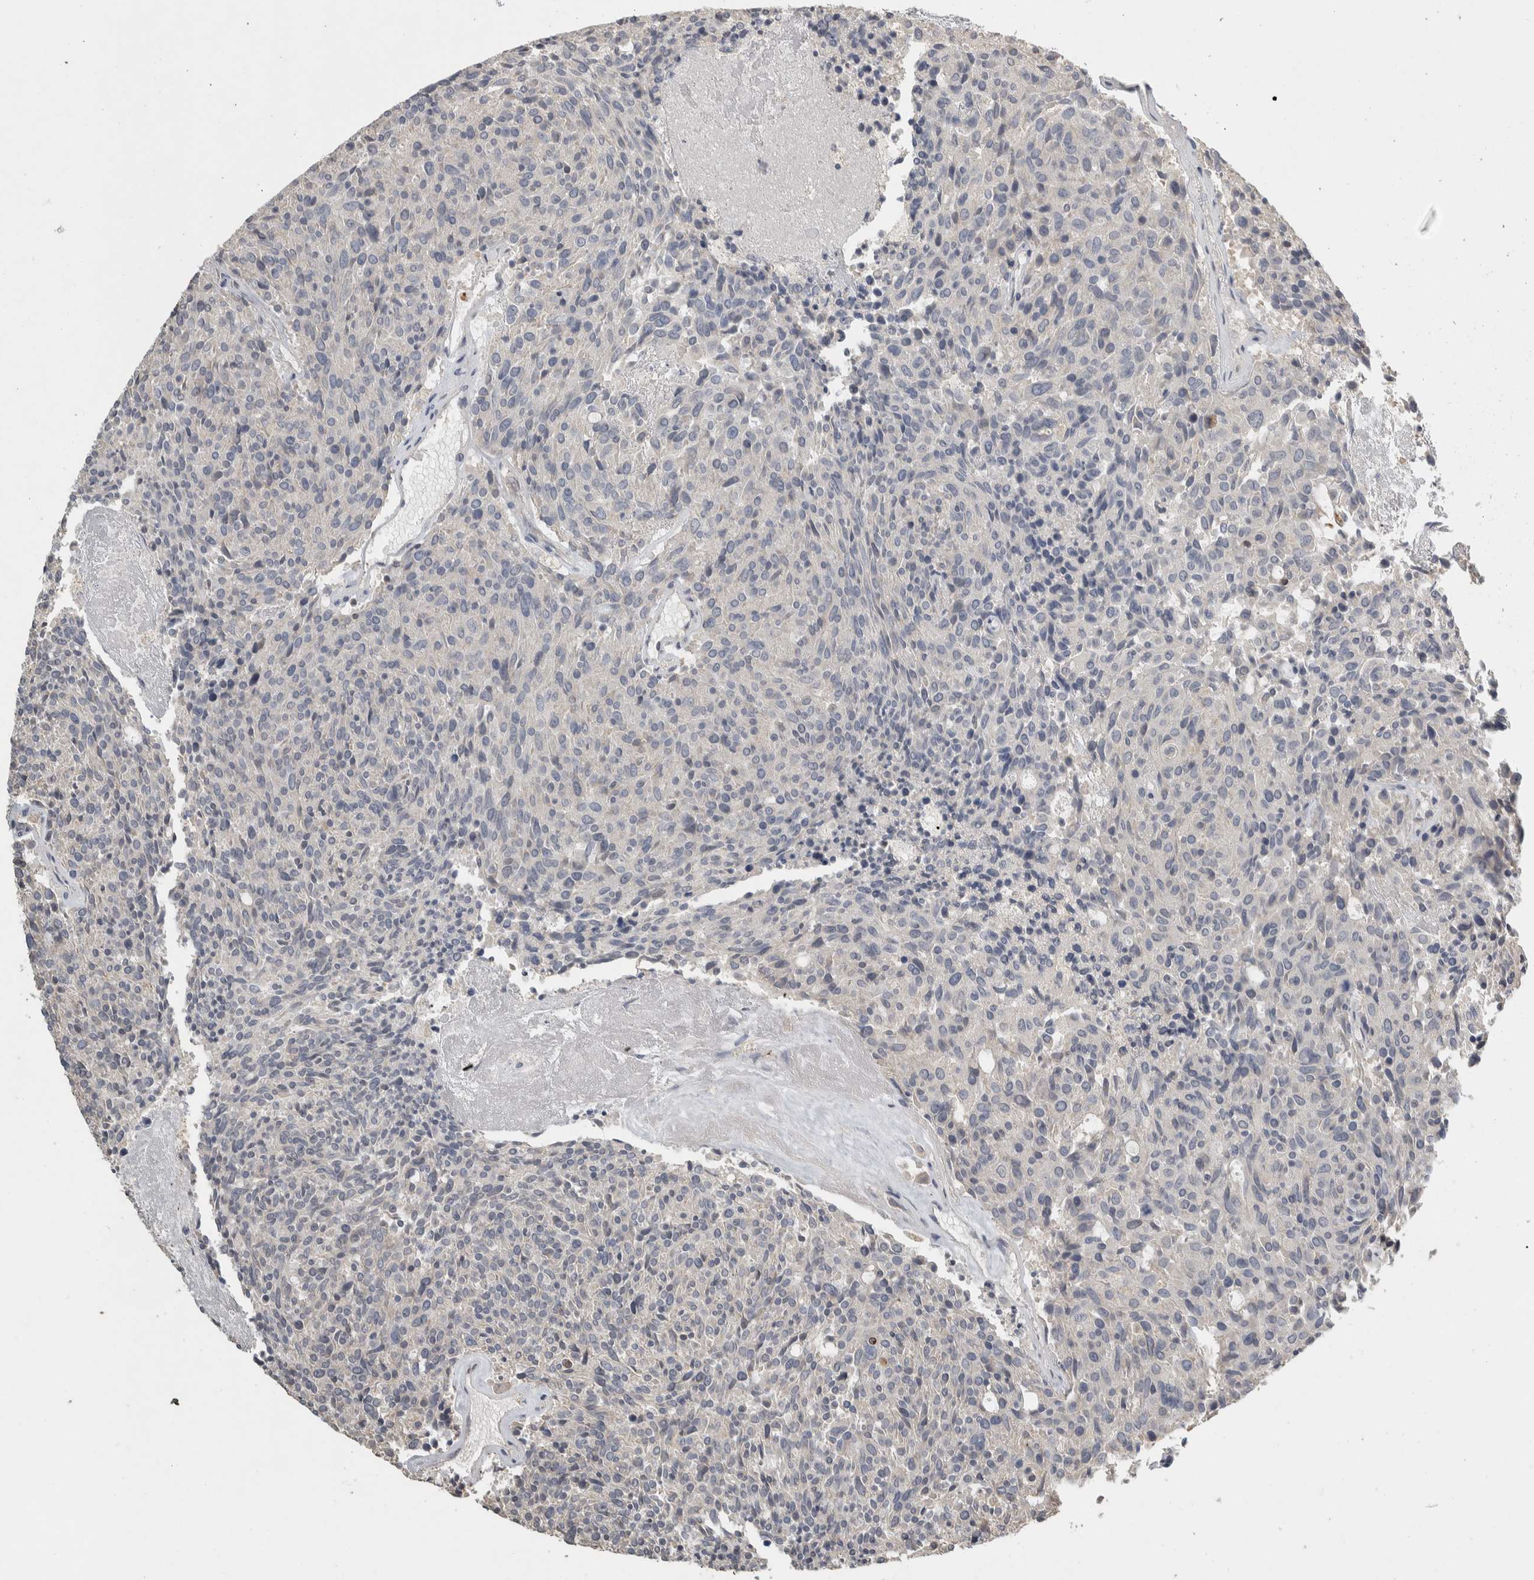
{"staining": {"intensity": "negative", "quantity": "none", "location": "none"}, "tissue": "carcinoid", "cell_type": "Tumor cells", "image_type": "cancer", "snomed": [{"axis": "morphology", "description": "Carcinoid, malignant, NOS"}, {"axis": "topography", "description": "Pancreas"}], "caption": "Immunohistochemistry image of neoplastic tissue: human carcinoid (malignant) stained with DAB reveals no significant protein positivity in tumor cells.", "gene": "EIF3H", "patient": {"sex": "female", "age": 54}}